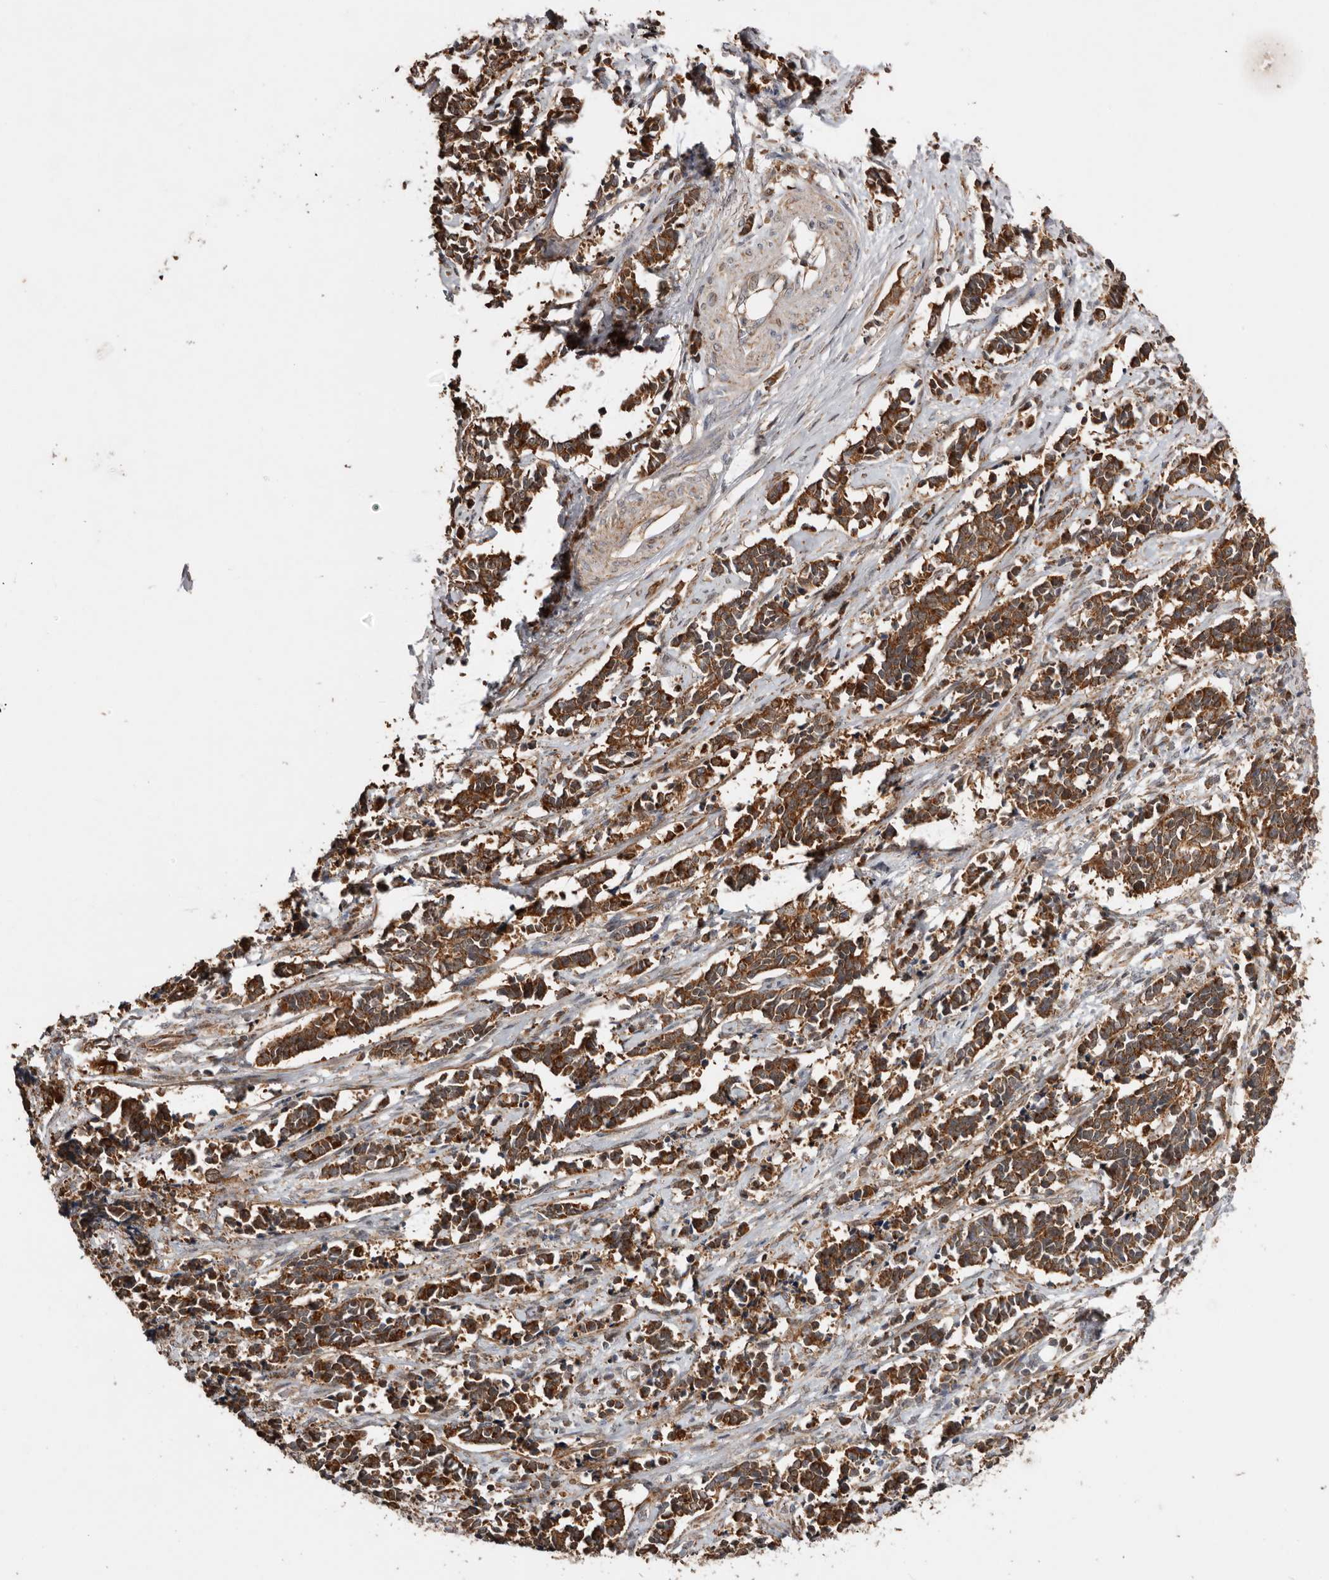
{"staining": {"intensity": "strong", "quantity": ">75%", "location": "cytoplasmic/membranous"}, "tissue": "cervical cancer", "cell_type": "Tumor cells", "image_type": "cancer", "snomed": [{"axis": "morphology", "description": "Normal tissue, NOS"}, {"axis": "morphology", "description": "Squamous cell carcinoma, NOS"}, {"axis": "topography", "description": "Cervix"}], "caption": "Protein staining of cervical cancer (squamous cell carcinoma) tissue exhibits strong cytoplasmic/membranous staining in approximately >75% of tumor cells.", "gene": "PROKR1", "patient": {"sex": "female", "age": 35}}